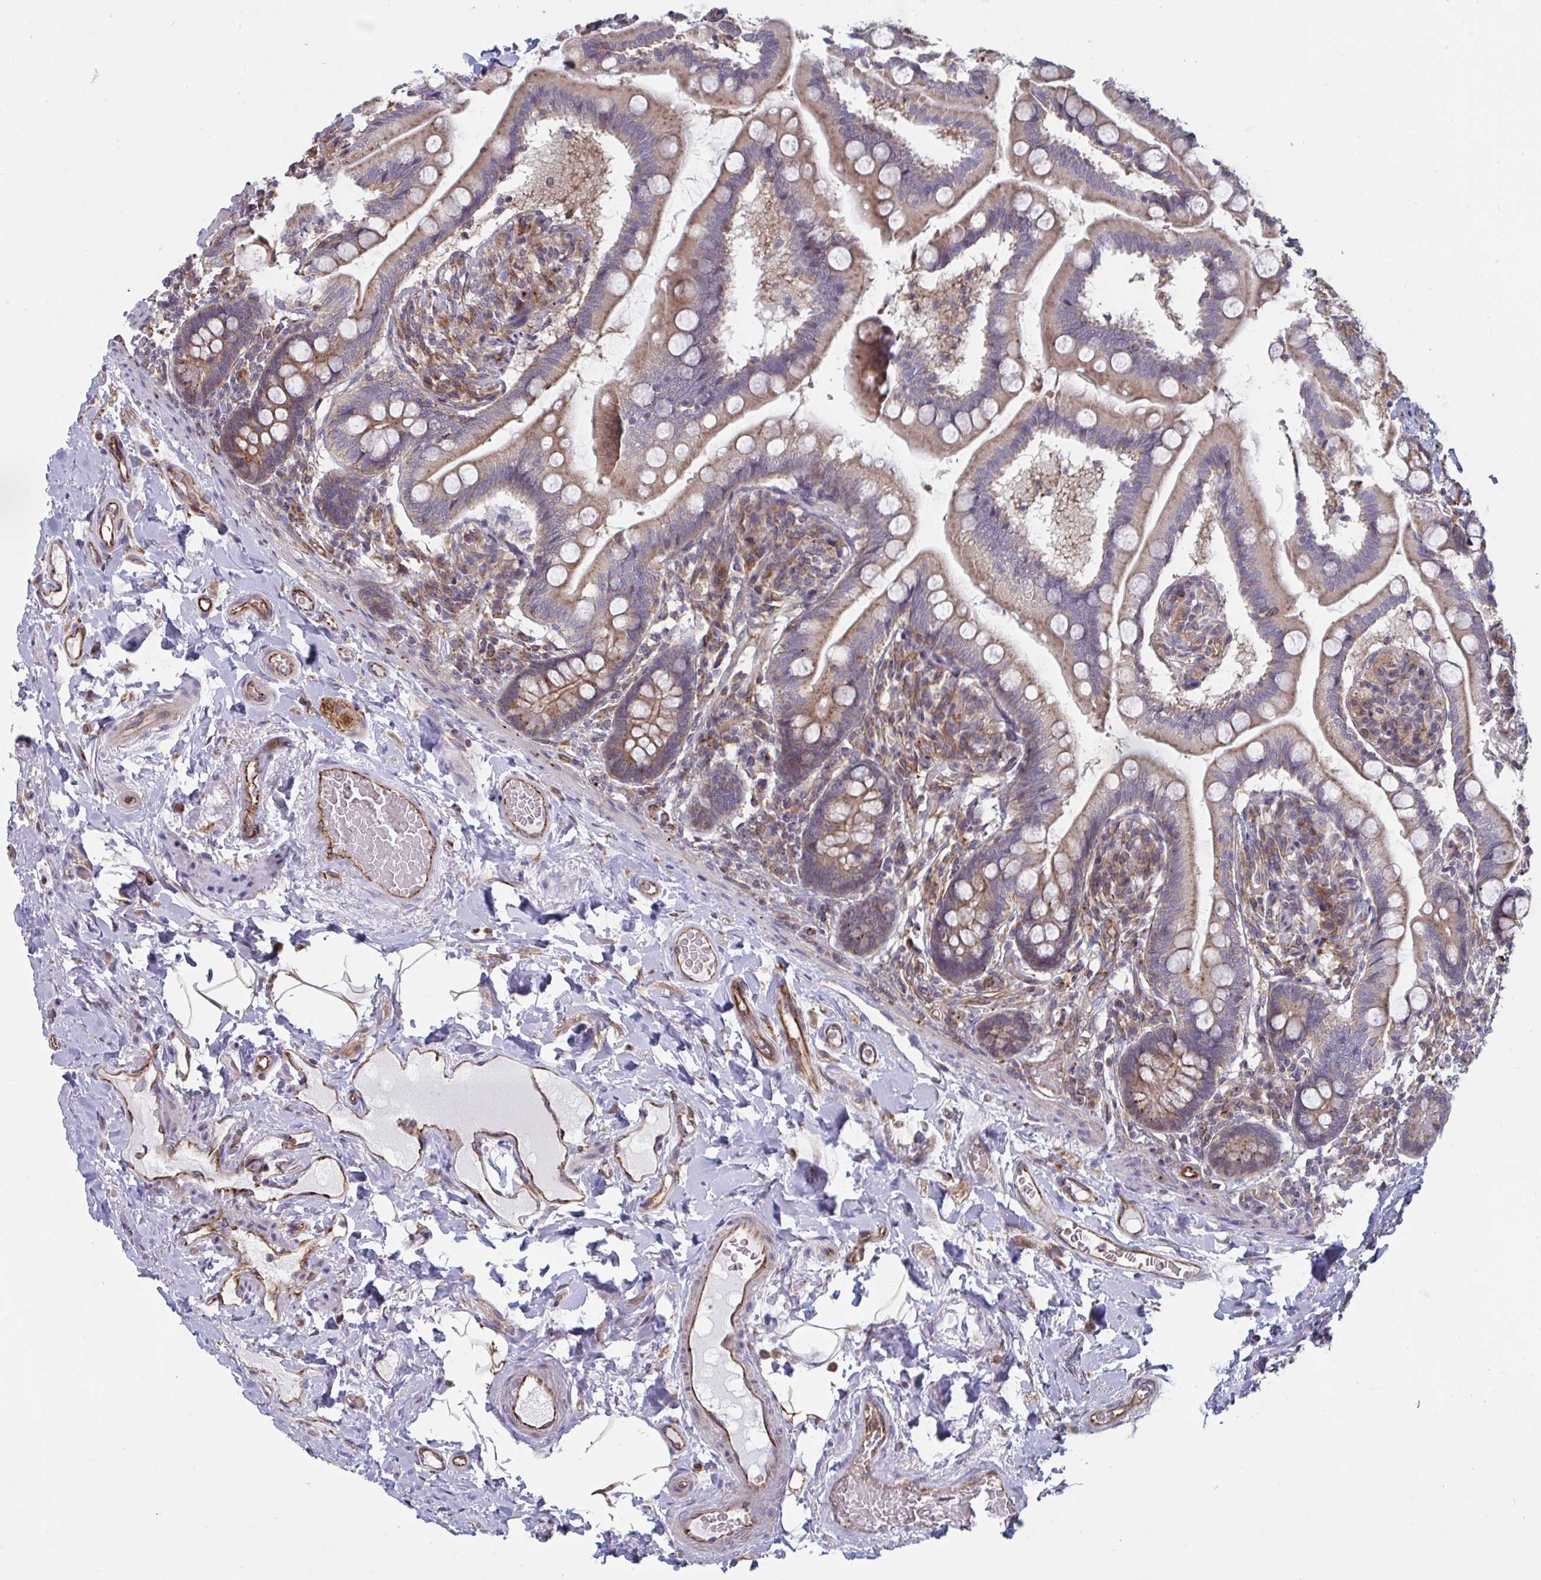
{"staining": {"intensity": "moderate", "quantity": ">75%", "location": "cytoplasmic/membranous"}, "tissue": "small intestine", "cell_type": "Glandular cells", "image_type": "normal", "snomed": [{"axis": "morphology", "description": "Normal tissue, NOS"}, {"axis": "topography", "description": "Small intestine"}], "caption": "Immunohistochemistry (IHC) (DAB) staining of normal small intestine exhibits moderate cytoplasmic/membranous protein staining in approximately >75% of glandular cells.", "gene": "SLC9A6", "patient": {"sex": "female", "age": 64}}